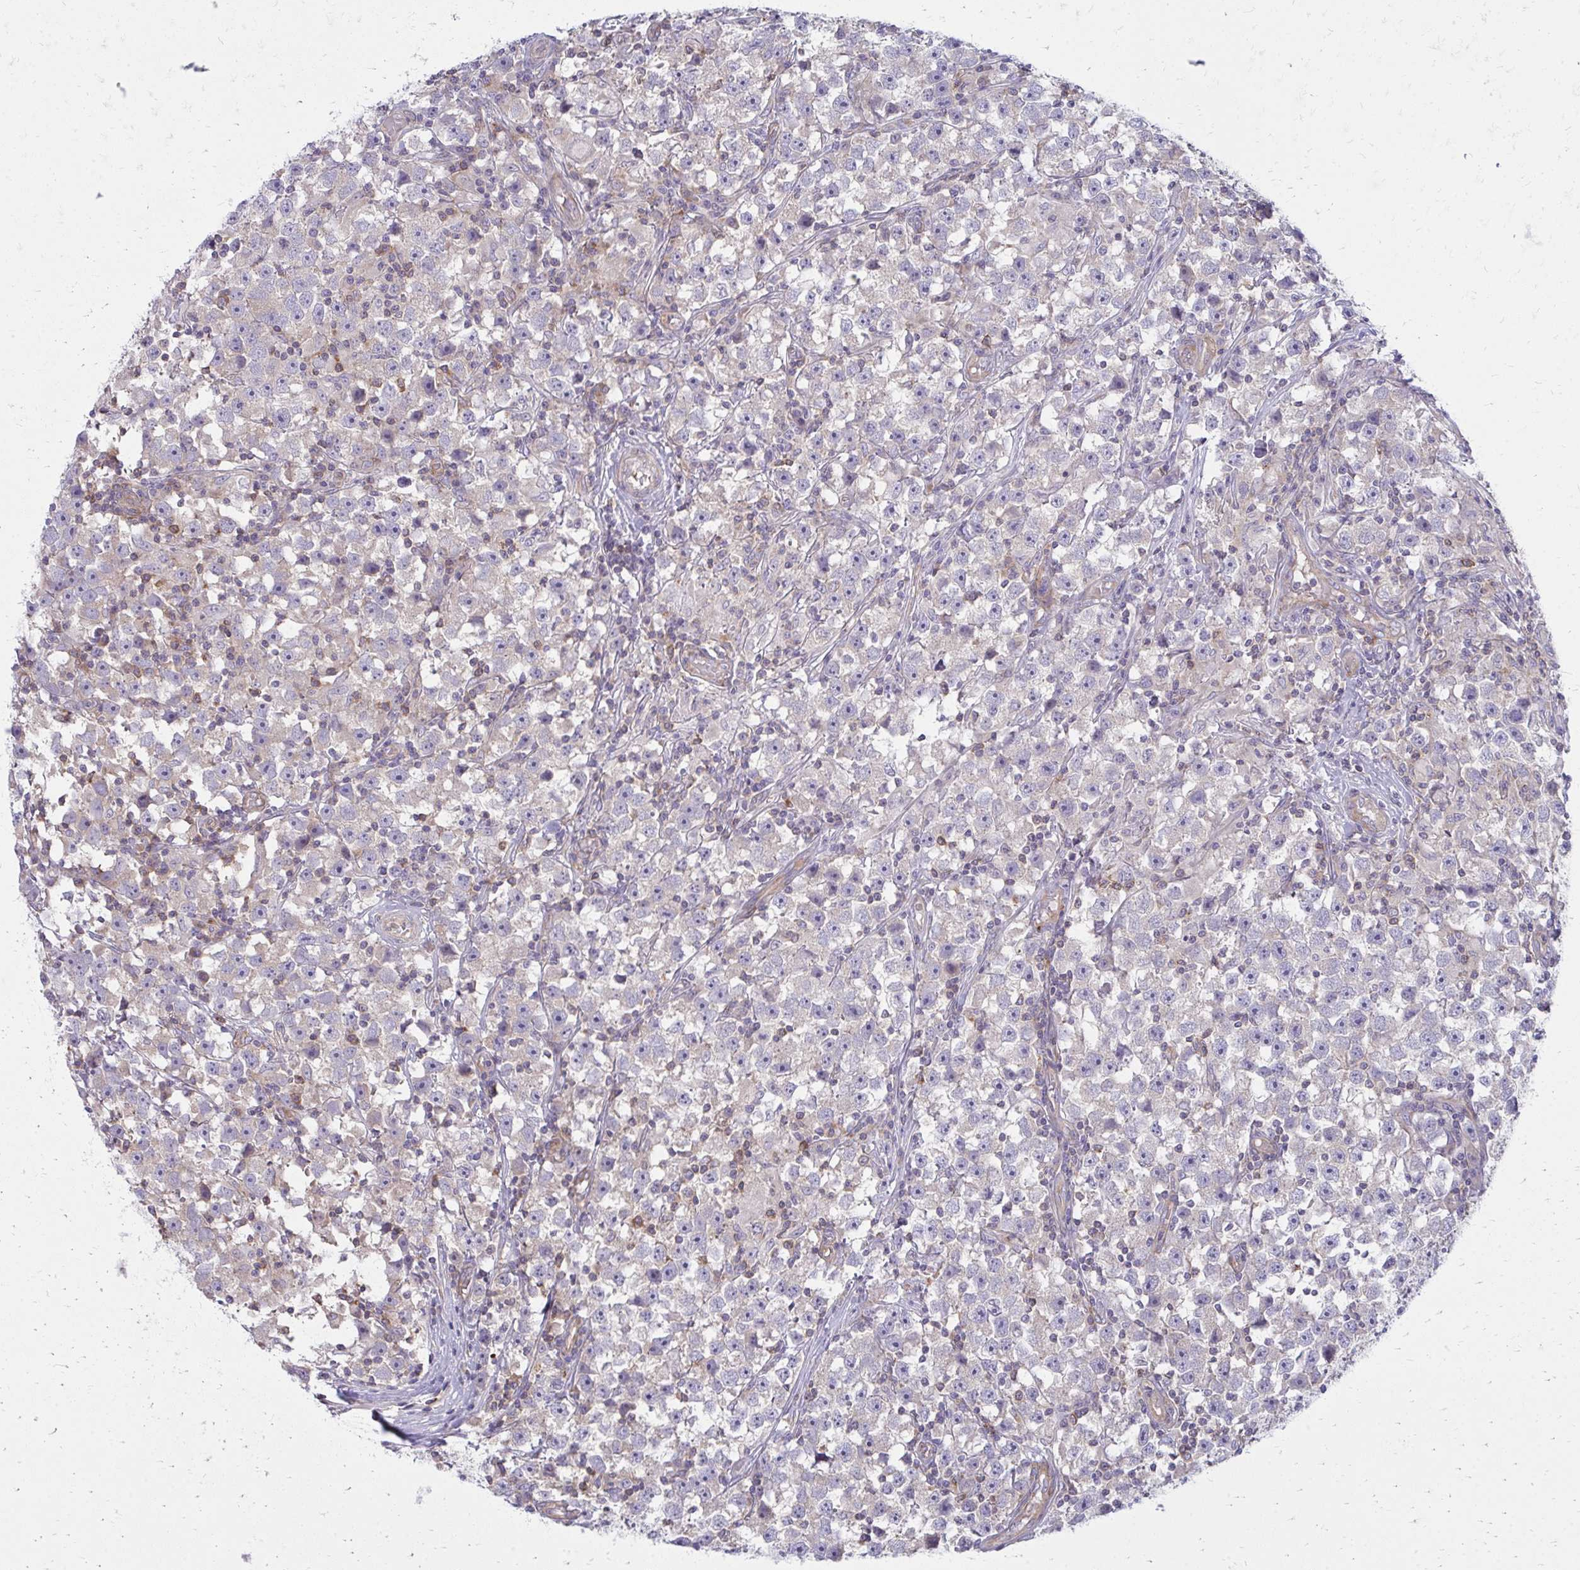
{"staining": {"intensity": "negative", "quantity": "none", "location": "none"}, "tissue": "testis cancer", "cell_type": "Tumor cells", "image_type": "cancer", "snomed": [{"axis": "morphology", "description": "Seminoma, NOS"}, {"axis": "topography", "description": "Testis"}], "caption": "Immunohistochemistry (IHC) image of seminoma (testis) stained for a protein (brown), which demonstrates no expression in tumor cells.", "gene": "ASAP1", "patient": {"sex": "male", "age": 33}}